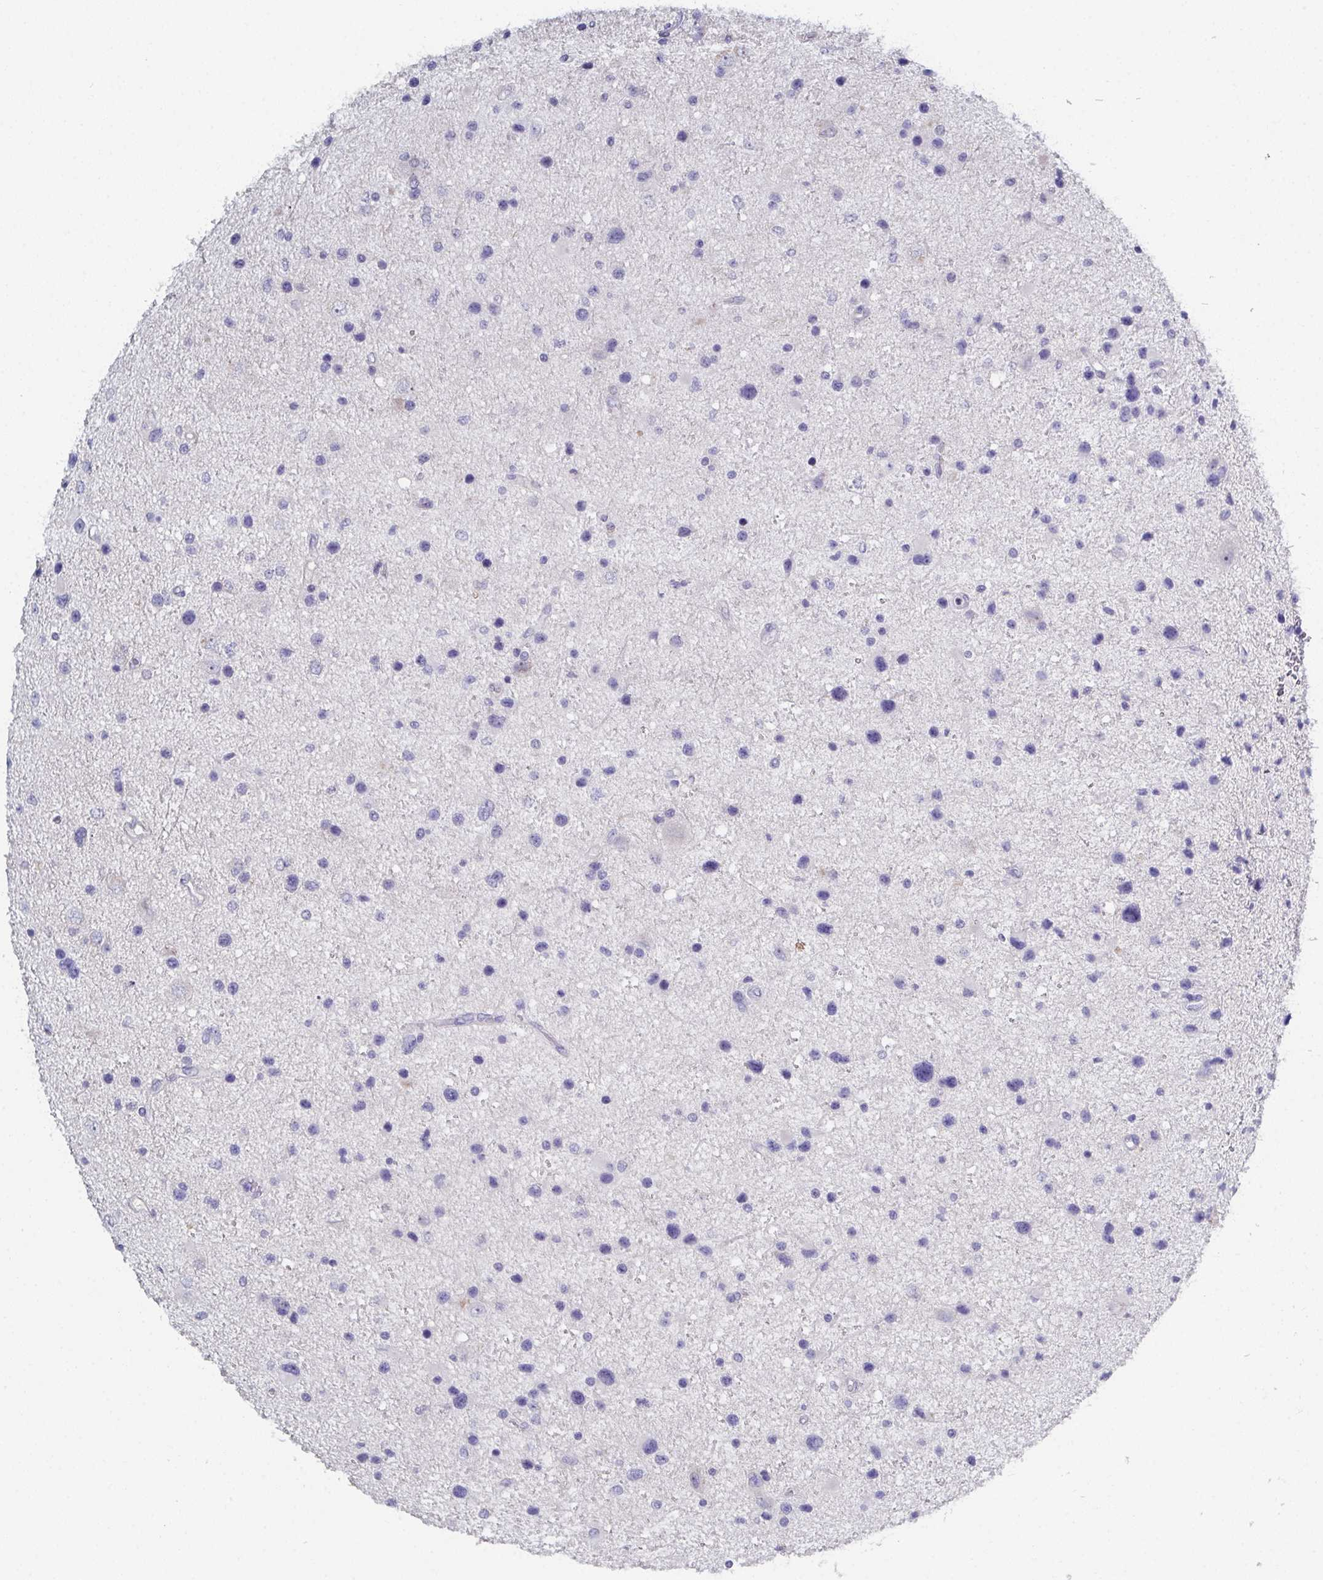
{"staining": {"intensity": "negative", "quantity": "none", "location": "none"}, "tissue": "glioma", "cell_type": "Tumor cells", "image_type": "cancer", "snomed": [{"axis": "morphology", "description": "Glioma, malignant, Low grade"}, {"axis": "topography", "description": "Brain"}], "caption": "An IHC histopathology image of glioma is shown. There is no staining in tumor cells of glioma. The staining was performed using DAB to visualize the protein expression in brown, while the nuclei were stained in blue with hematoxylin (Magnification: 20x).", "gene": "SSC4D", "patient": {"sex": "female", "age": 32}}